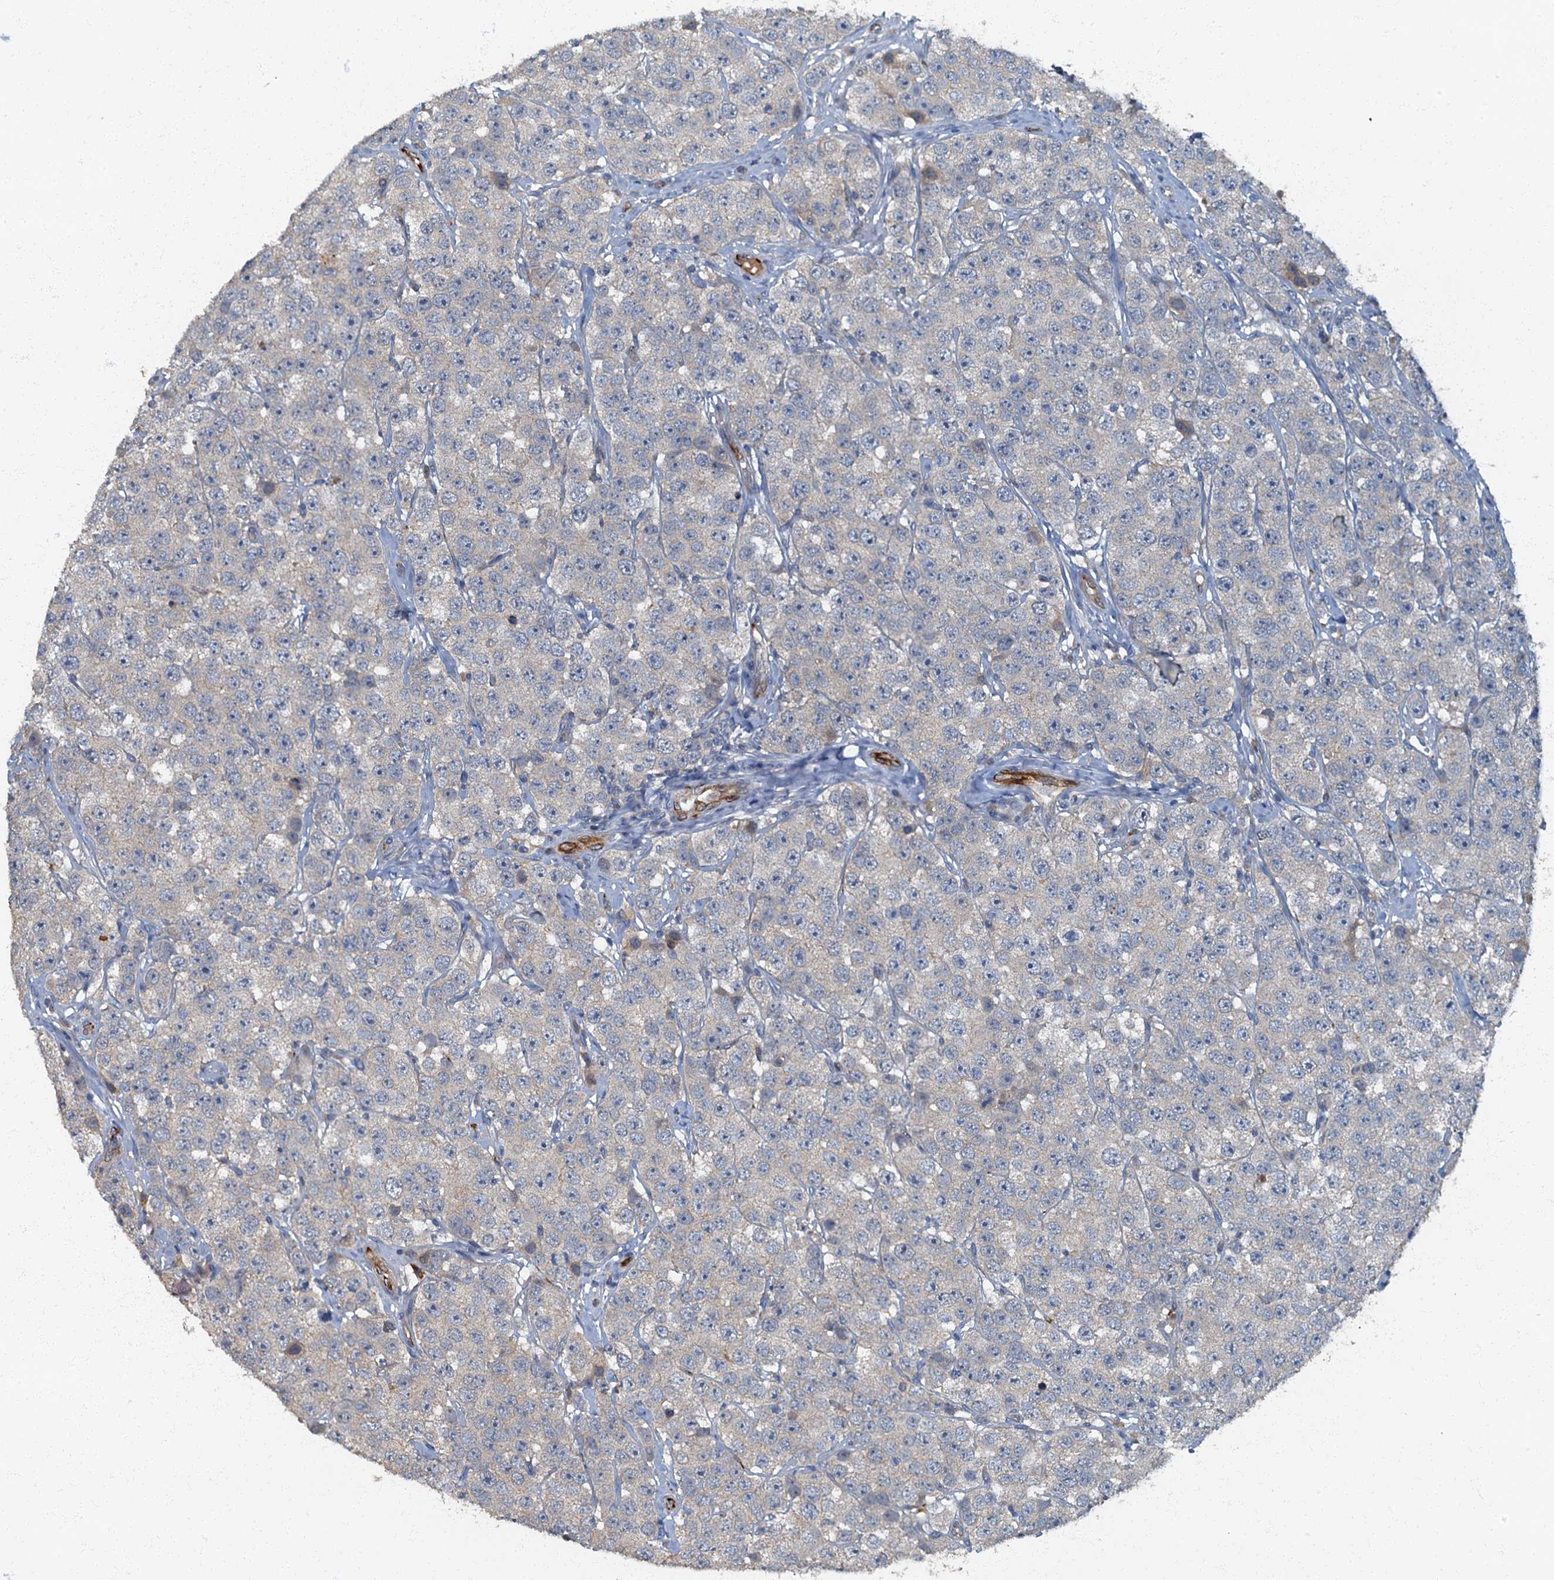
{"staining": {"intensity": "negative", "quantity": "none", "location": "none"}, "tissue": "testis cancer", "cell_type": "Tumor cells", "image_type": "cancer", "snomed": [{"axis": "morphology", "description": "Seminoma, NOS"}, {"axis": "topography", "description": "Testis"}], "caption": "Tumor cells are negative for brown protein staining in seminoma (testis).", "gene": "ARL11", "patient": {"sex": "male", "age": 28}}